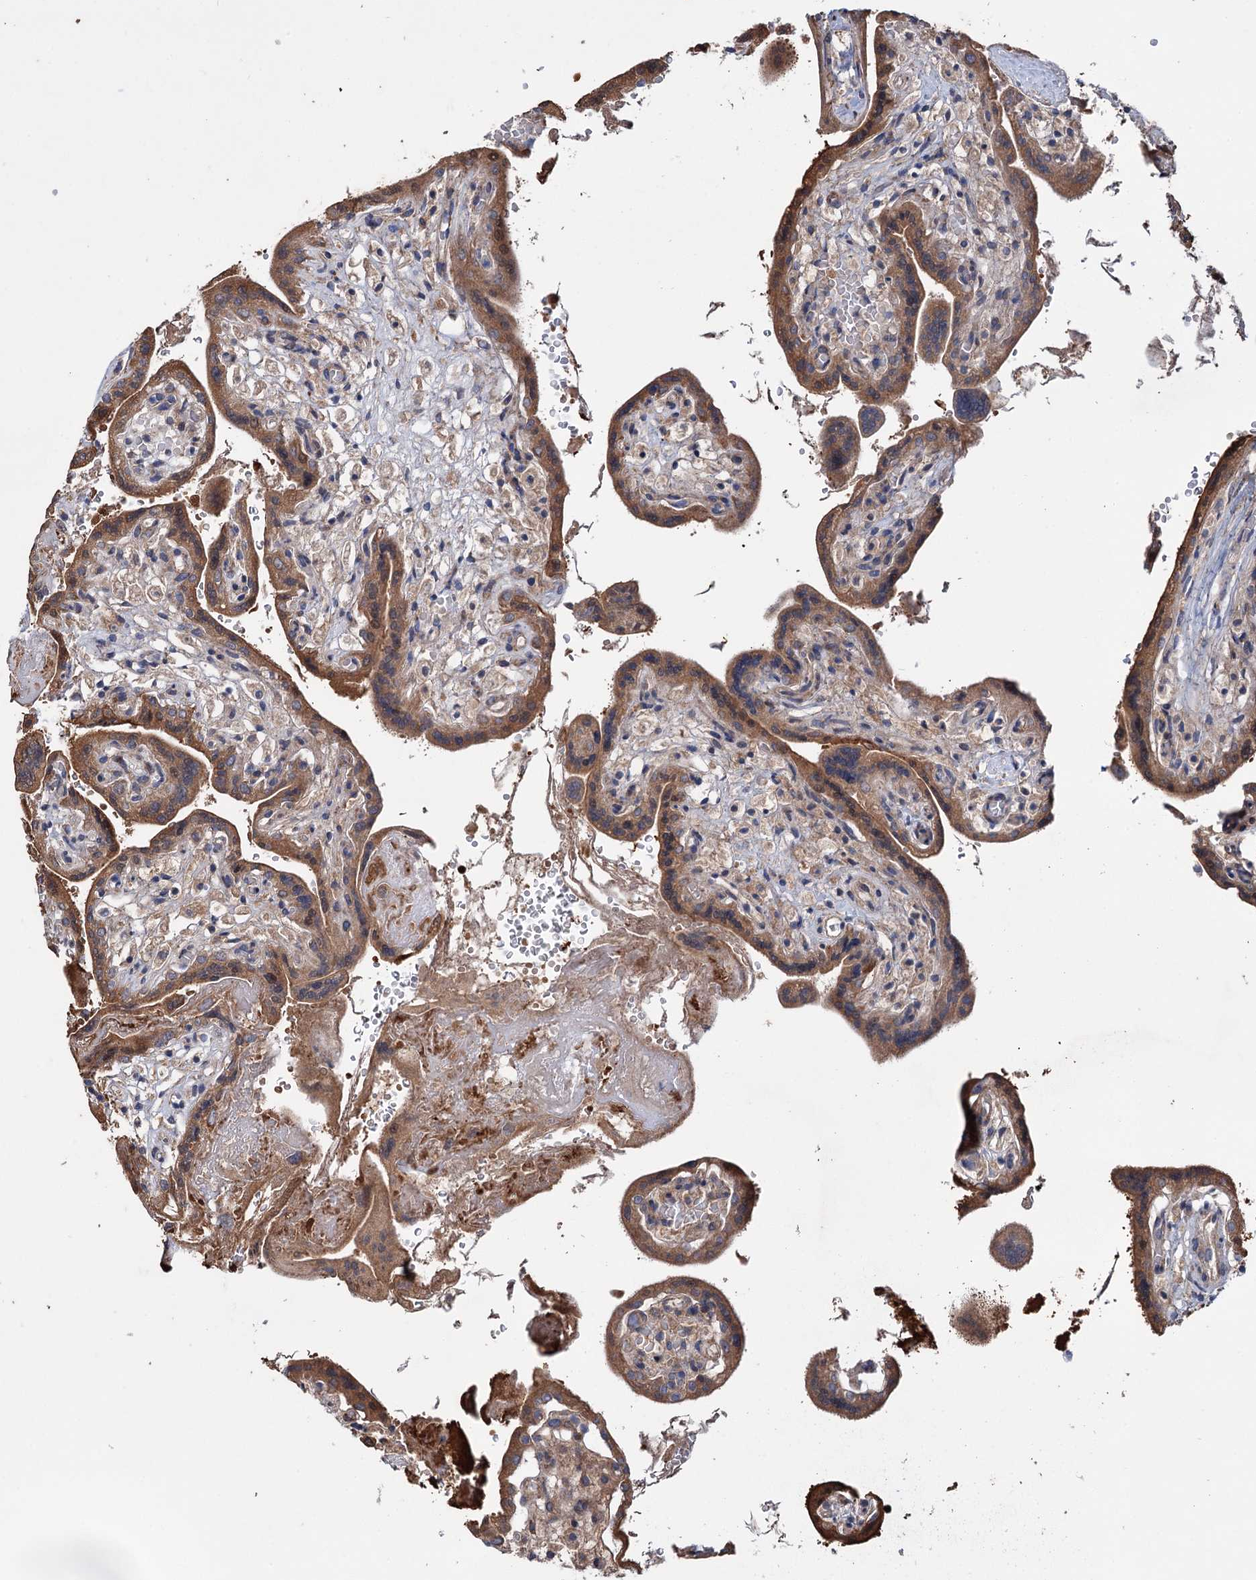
{"staining": {"intensity": "moderate", "quantity": ">75%", "location": "cytoplasmic/membranous"}, "tissue": "placenta", "cell_type": "Trophoblastic cells", "image_type": "normal", "snomed": [{"axis": "morphology", "description": "Normal tissue, NOS"}, {"axis": "topography", "description": "Placenta"}], "caption": "The image displays immunohistochemical staining of unremarkable placenta. There is moderate cytoplasmic/membranous staining is identified in approximately >75% of trophoblastic cells.", "gene": "PTPN3", "patient": {"sex": "female", "age": 37}}